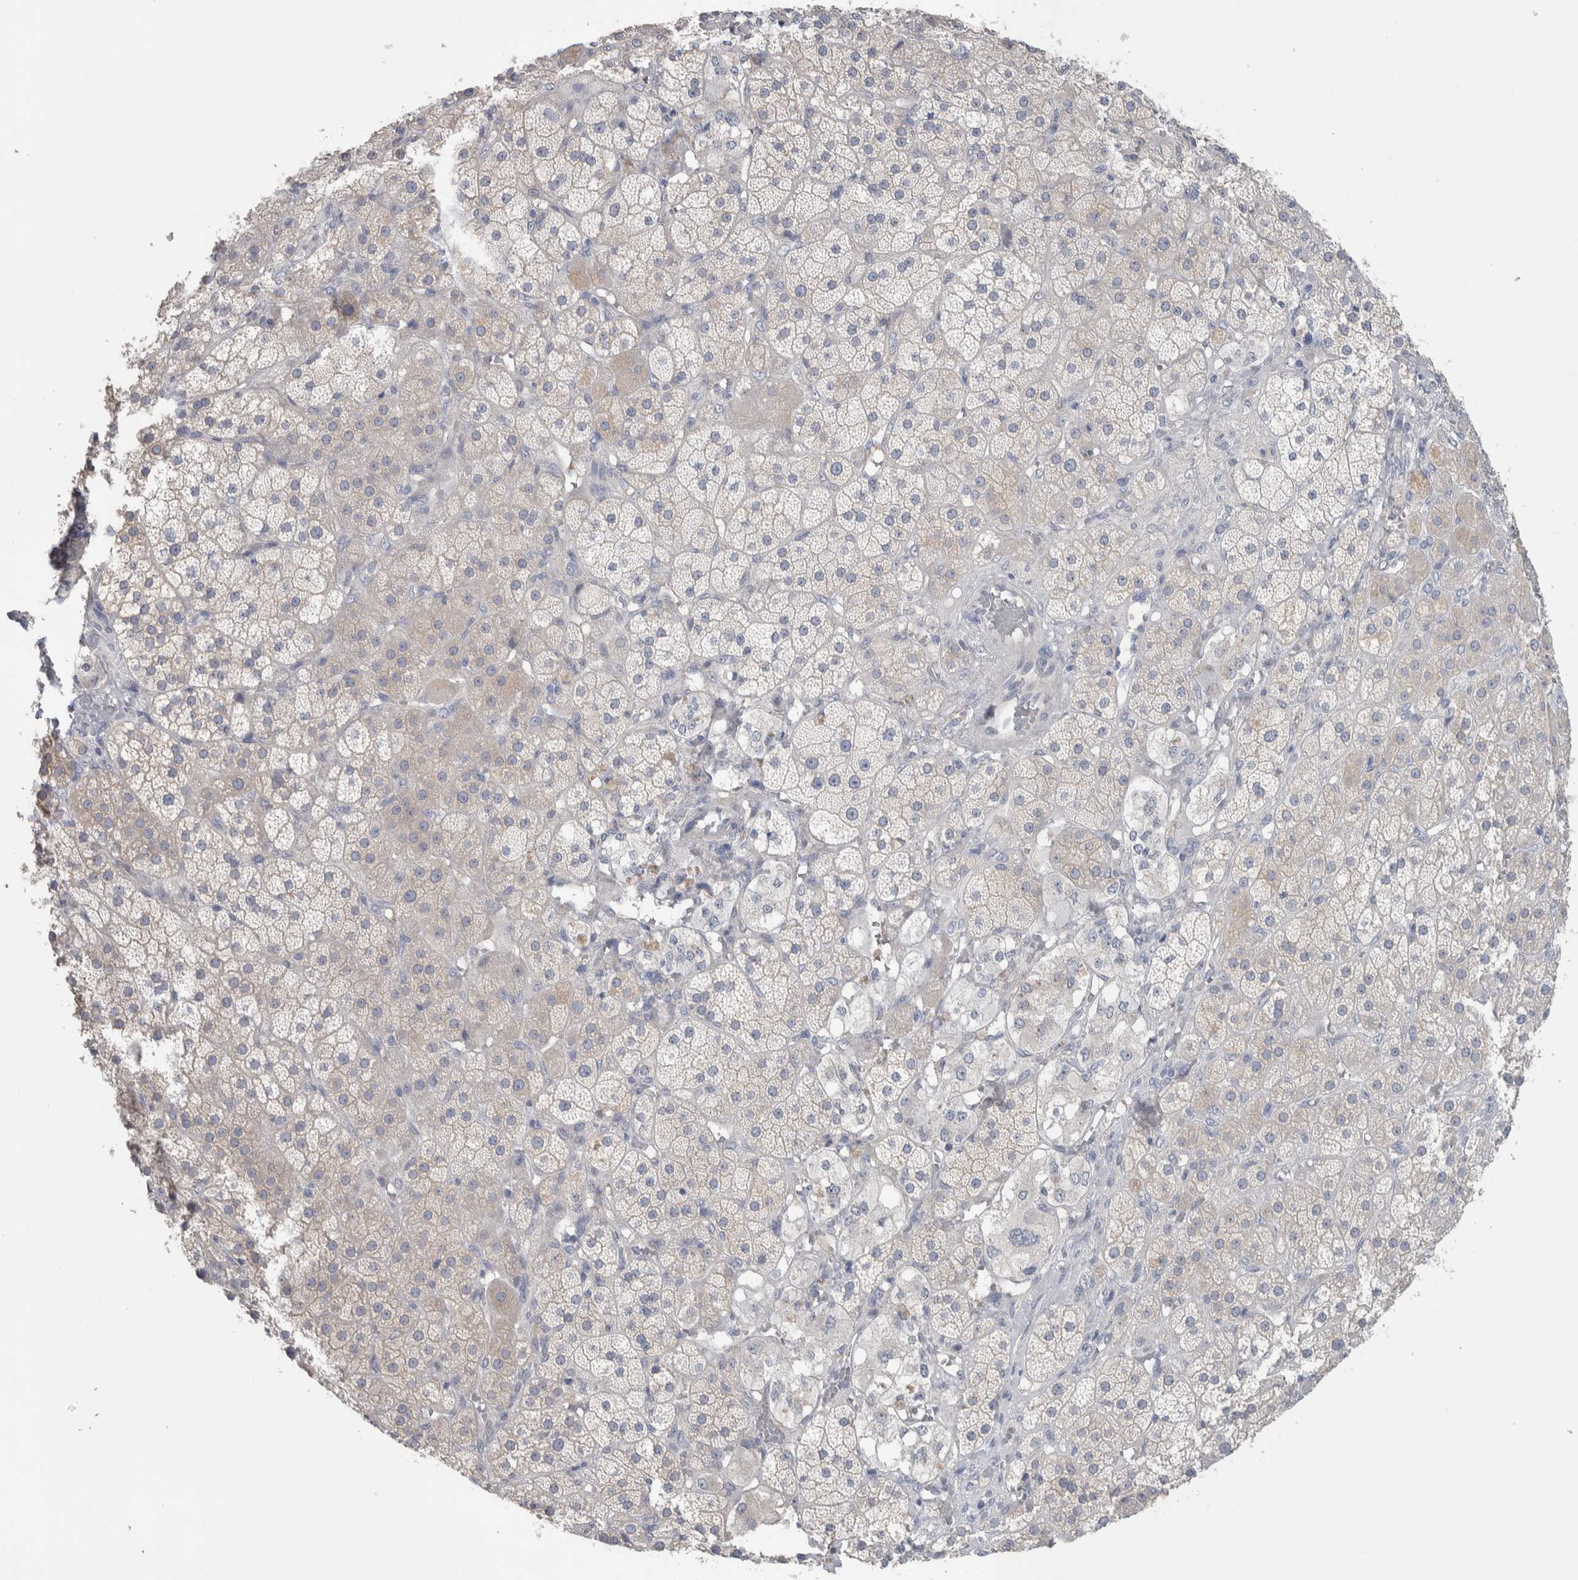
{"staining": {"intensity": "negative", "quantity": "none", "location": "none"}, "tissue": "adrenal gland", "cell_type": "Glandular cells", "image_type": "normal", "snomed": [{"axis": "morphology", "description": "Normal tissue, NOS"}, {"axis": "topography", "description": "Adrenal gland"}], "caption": "This photomicrograph is of benign adrenal gland stained with immunohistochemistry (IHC) to label a protein in brown with the nuclei are counter-stained blue. There is no expression in glandular cells.", "gene": "GPHN", "patient": {"sex": "male", "age": 57}}